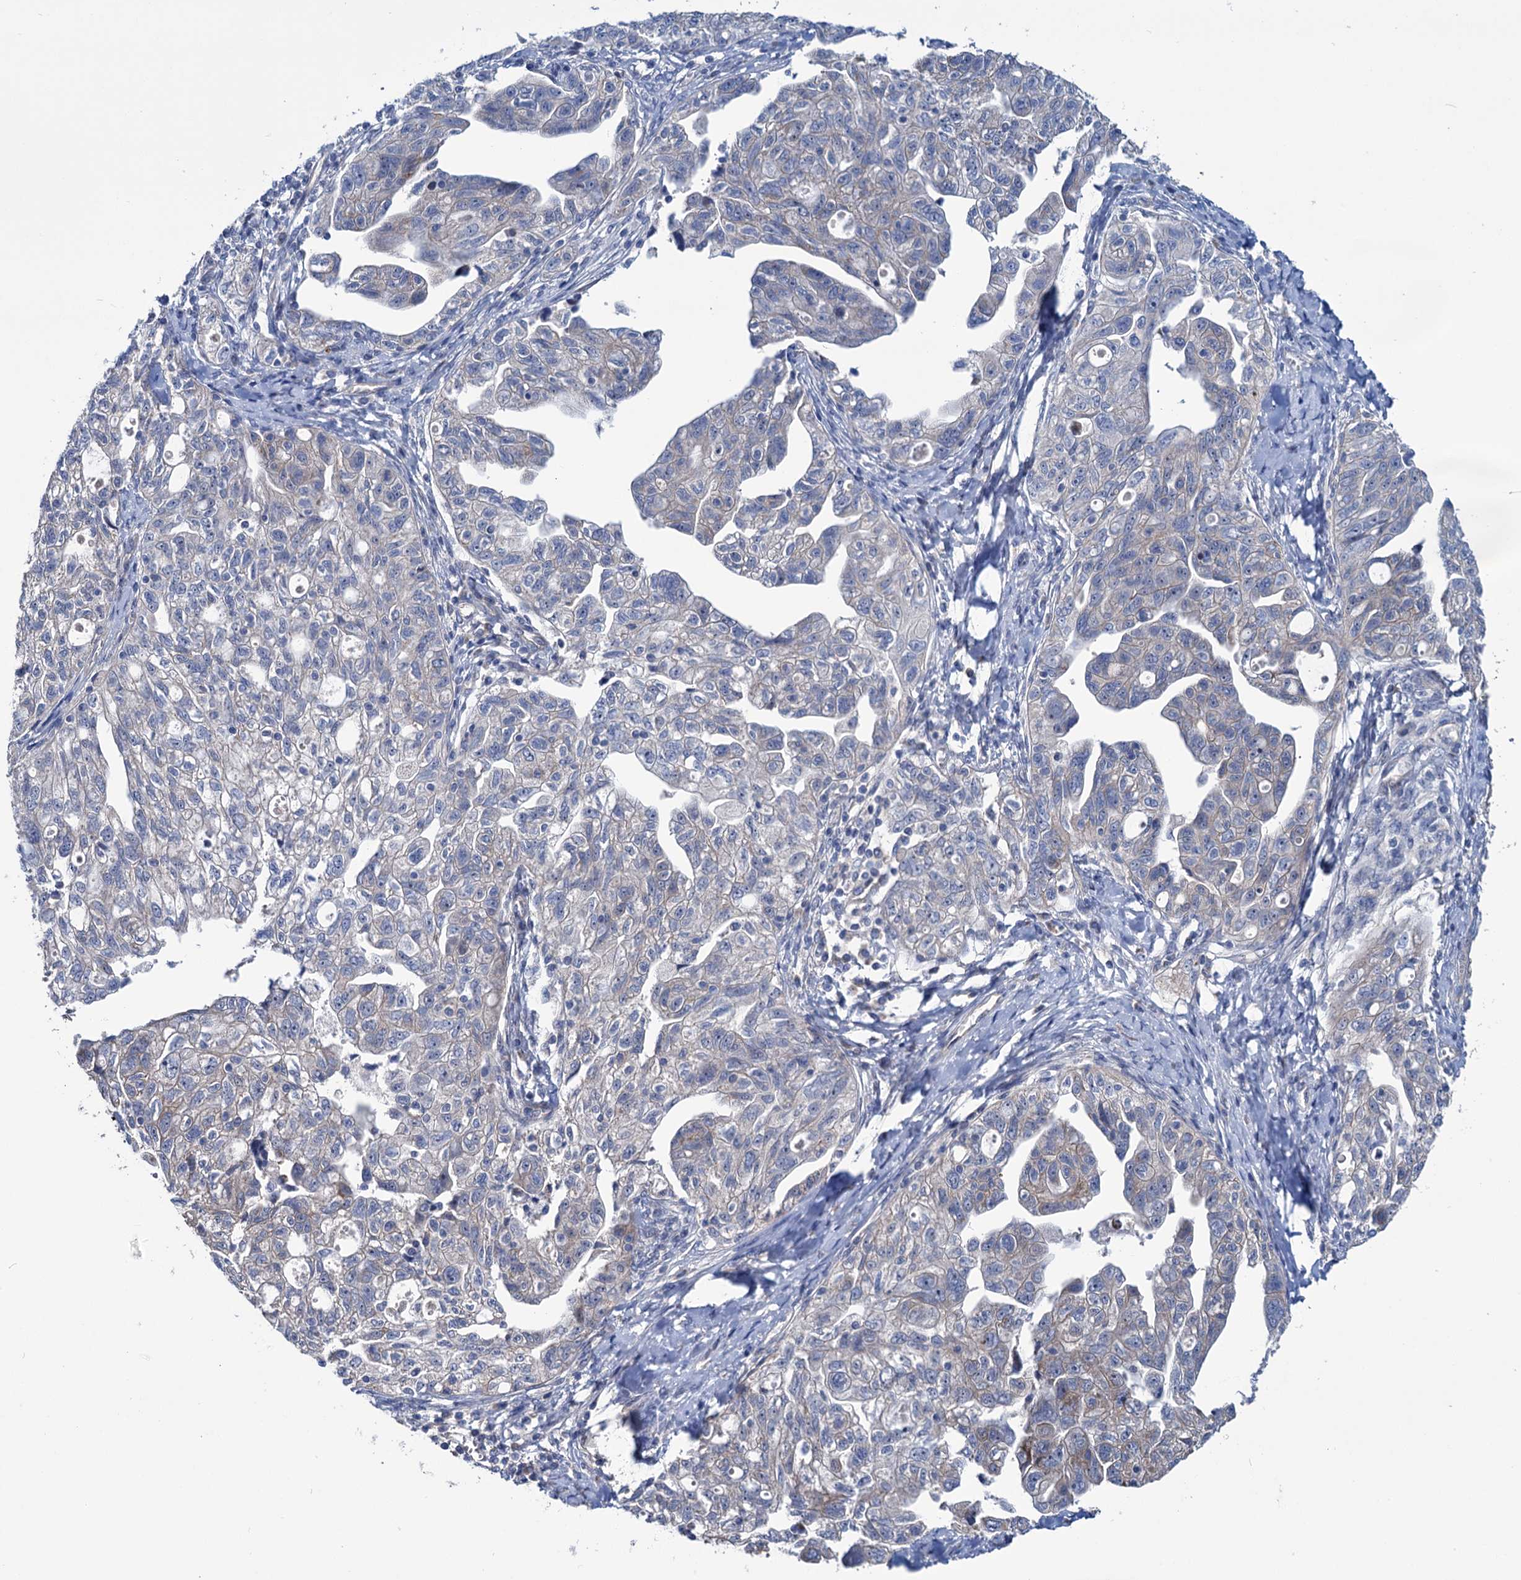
{"staining": {"intensity": "negative", "quantity": "none", "location": "none"}, "tissue": "ovarian cancer", "cell_type": "Tumor cells", "image_type": "cancer", "snomed": [{"axis": "morphology", "description": "Carcinoma, NOS"}, {"axis": "morphology", "description": "Cystadenocarcinoma, serous, NOS"}, {"axis": "topography", "description": "Ovary"}], "caption": "This is an immunohistochemistry (IHC) histopathology image of ovarian cancer. There is no staining in tumor cells.", "gene": "EYA4", "patient": {"sex": "female", "age": 69}}